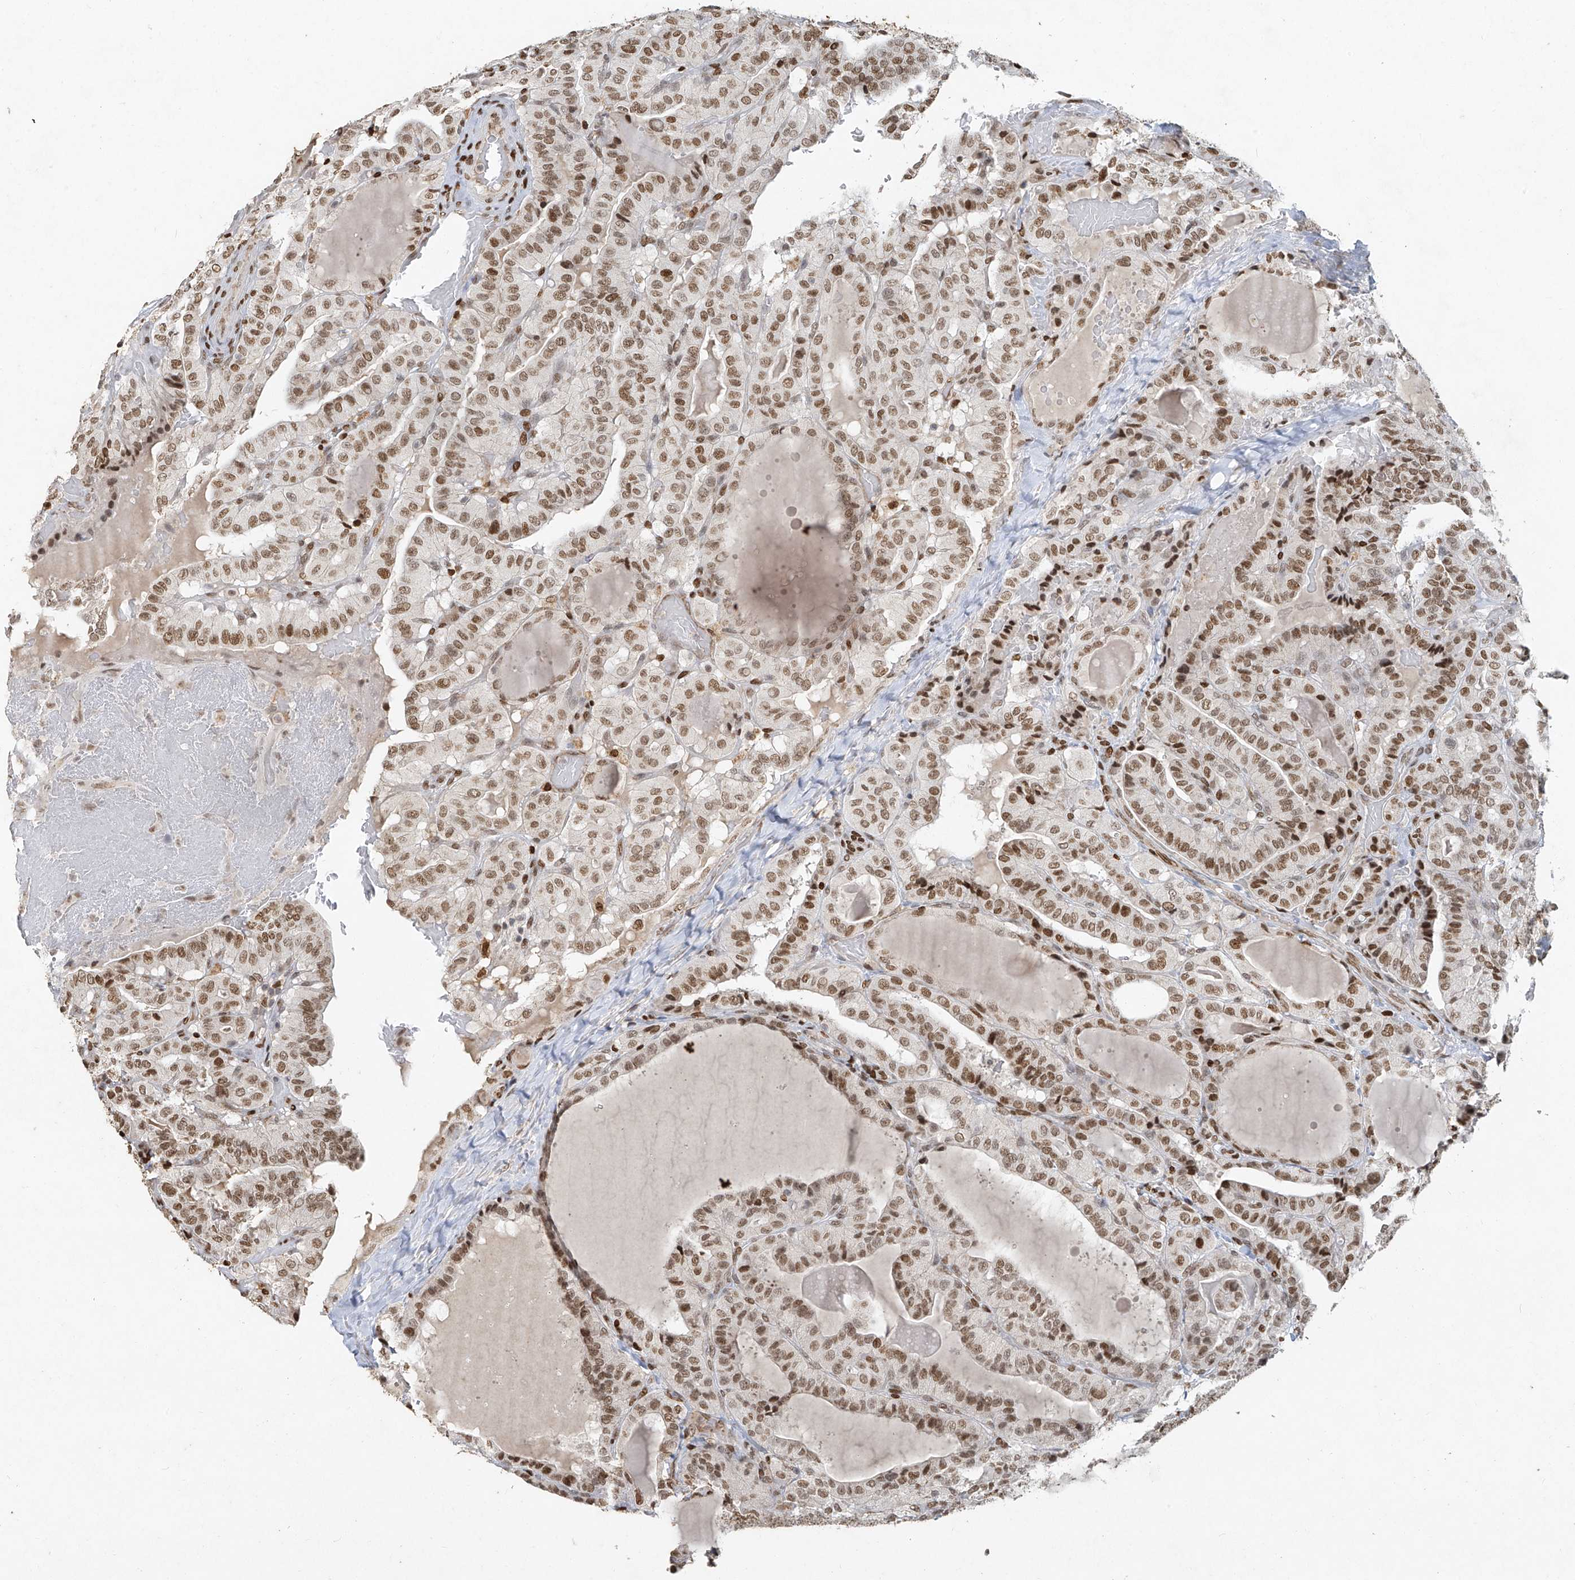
{"staining": {"intensity": "moderate", "quantity": ">75%", "location": "nuclear"}, "tissue": "thyroid cancer", "cell_type": "Tumor cells", "image_type": "cancer", "snomed": [{"axis": "morphology", "description": "Papillary adenocarcinoma, NOS"}, {"axis": "topography", "description": "Thyroid gland"}], "caption": "Papillary adenocarcinoma (thyroid) was stained to show a protein in brown. There is medium levels of moderate nuclear positivity in about >75% of tumor cells. (IHC, brightfield microscopy, high magnification).", "gene": "ATRIP", "patient": {"sex": "male", "age": 77}}